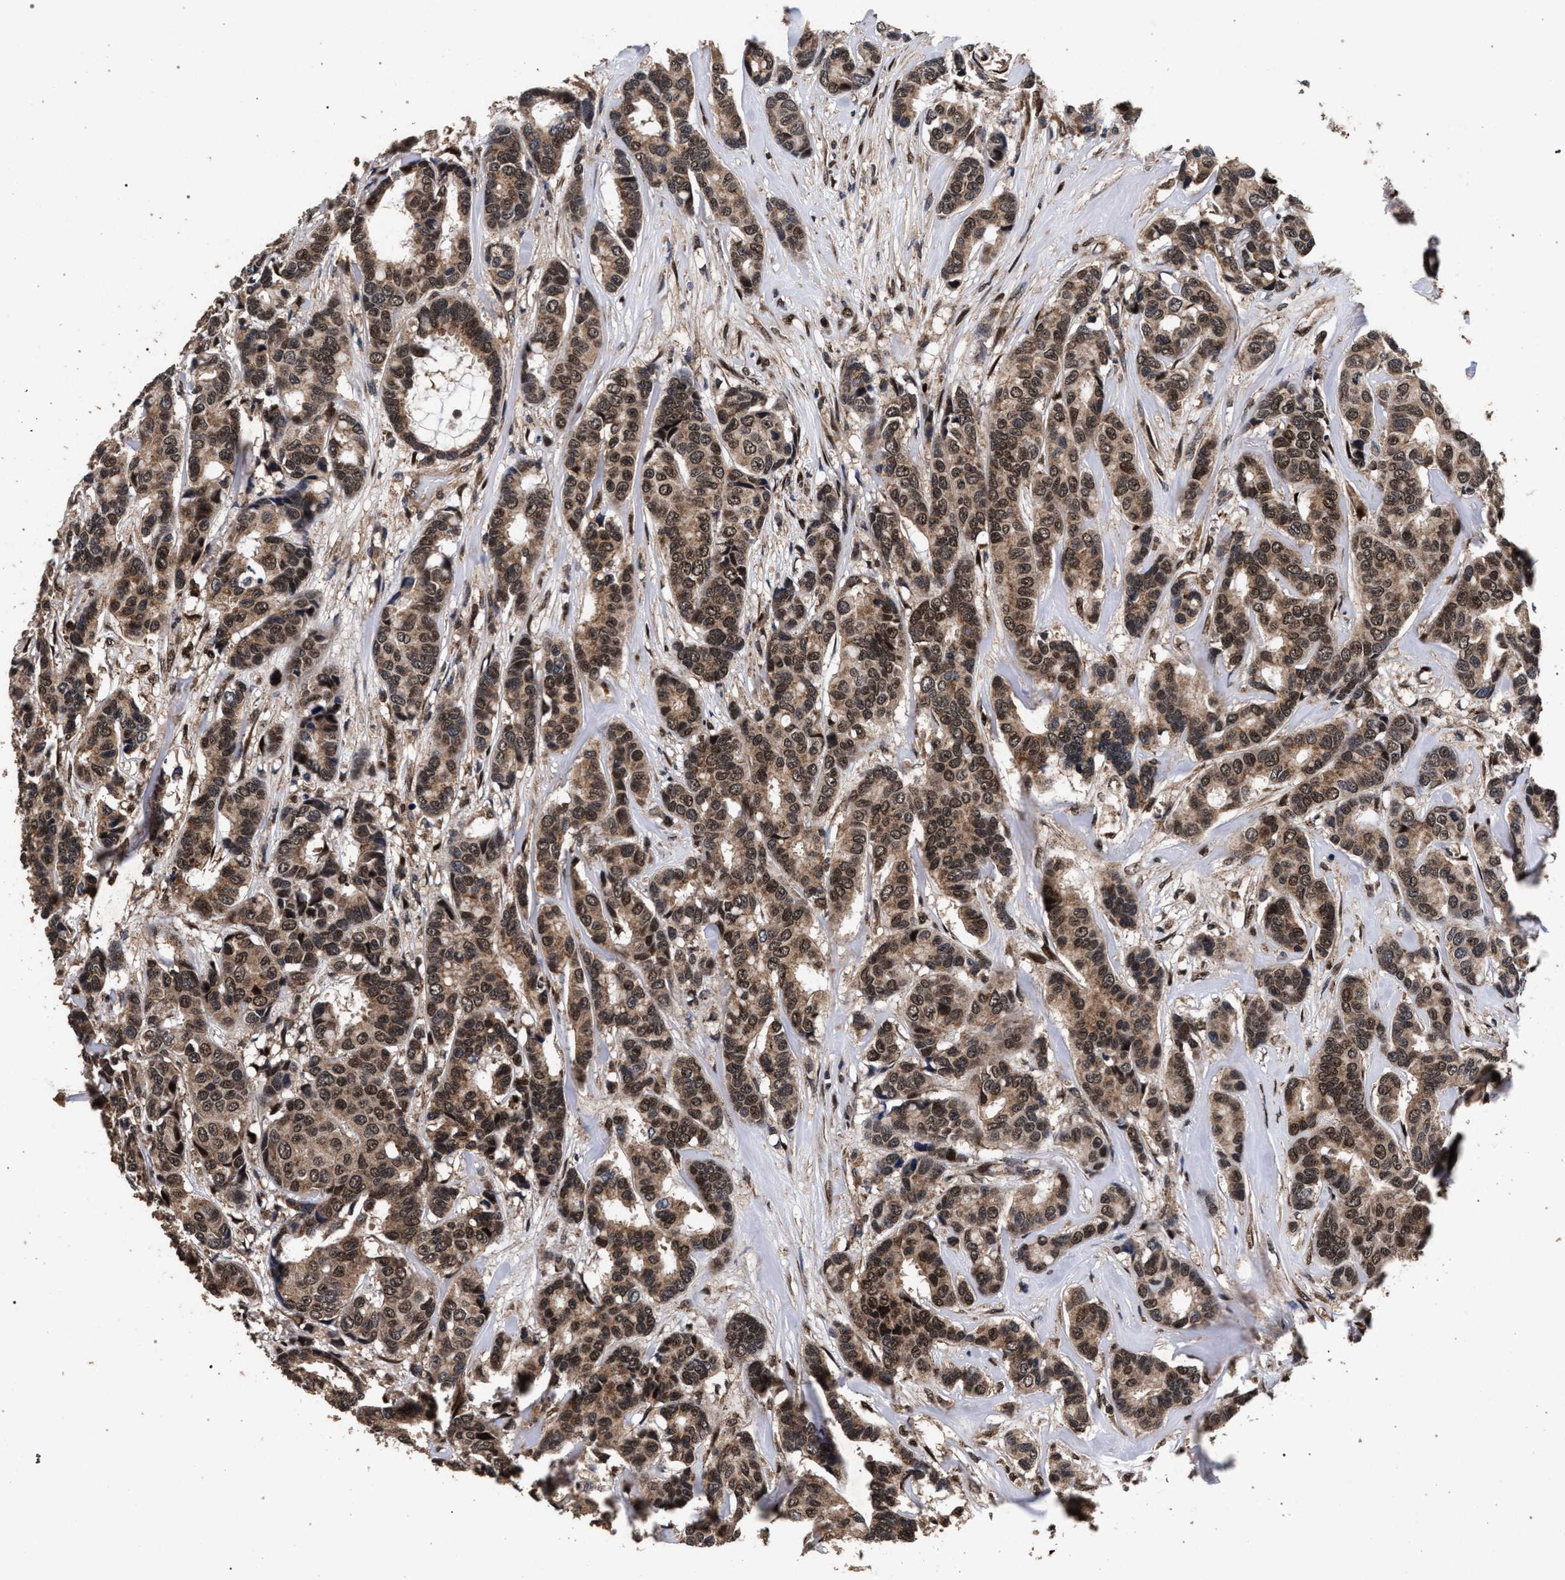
{"staining": {"intensity": "moderate", "quantity": ">75%", "location": "cytoplasmic/membranous,nuclear"}, "tissue": "breast cancer", "cell_type": "Tumor cells", "image_type": "cancer", "snomed": [{"axis": "morphology", "description": "Duct carcinoma"}, {"axis": "topography", "description": "Breast"}], "caption": "Breast cancer stained for a protein shows moderate cytoplasmic/membranous and nuclear positivity in tumor cells. (DAB IHC, brown staining for protein, blue staining for nuclei).", "gene": "ACOX1", "patient": {"sex": "female", "age": 87}}